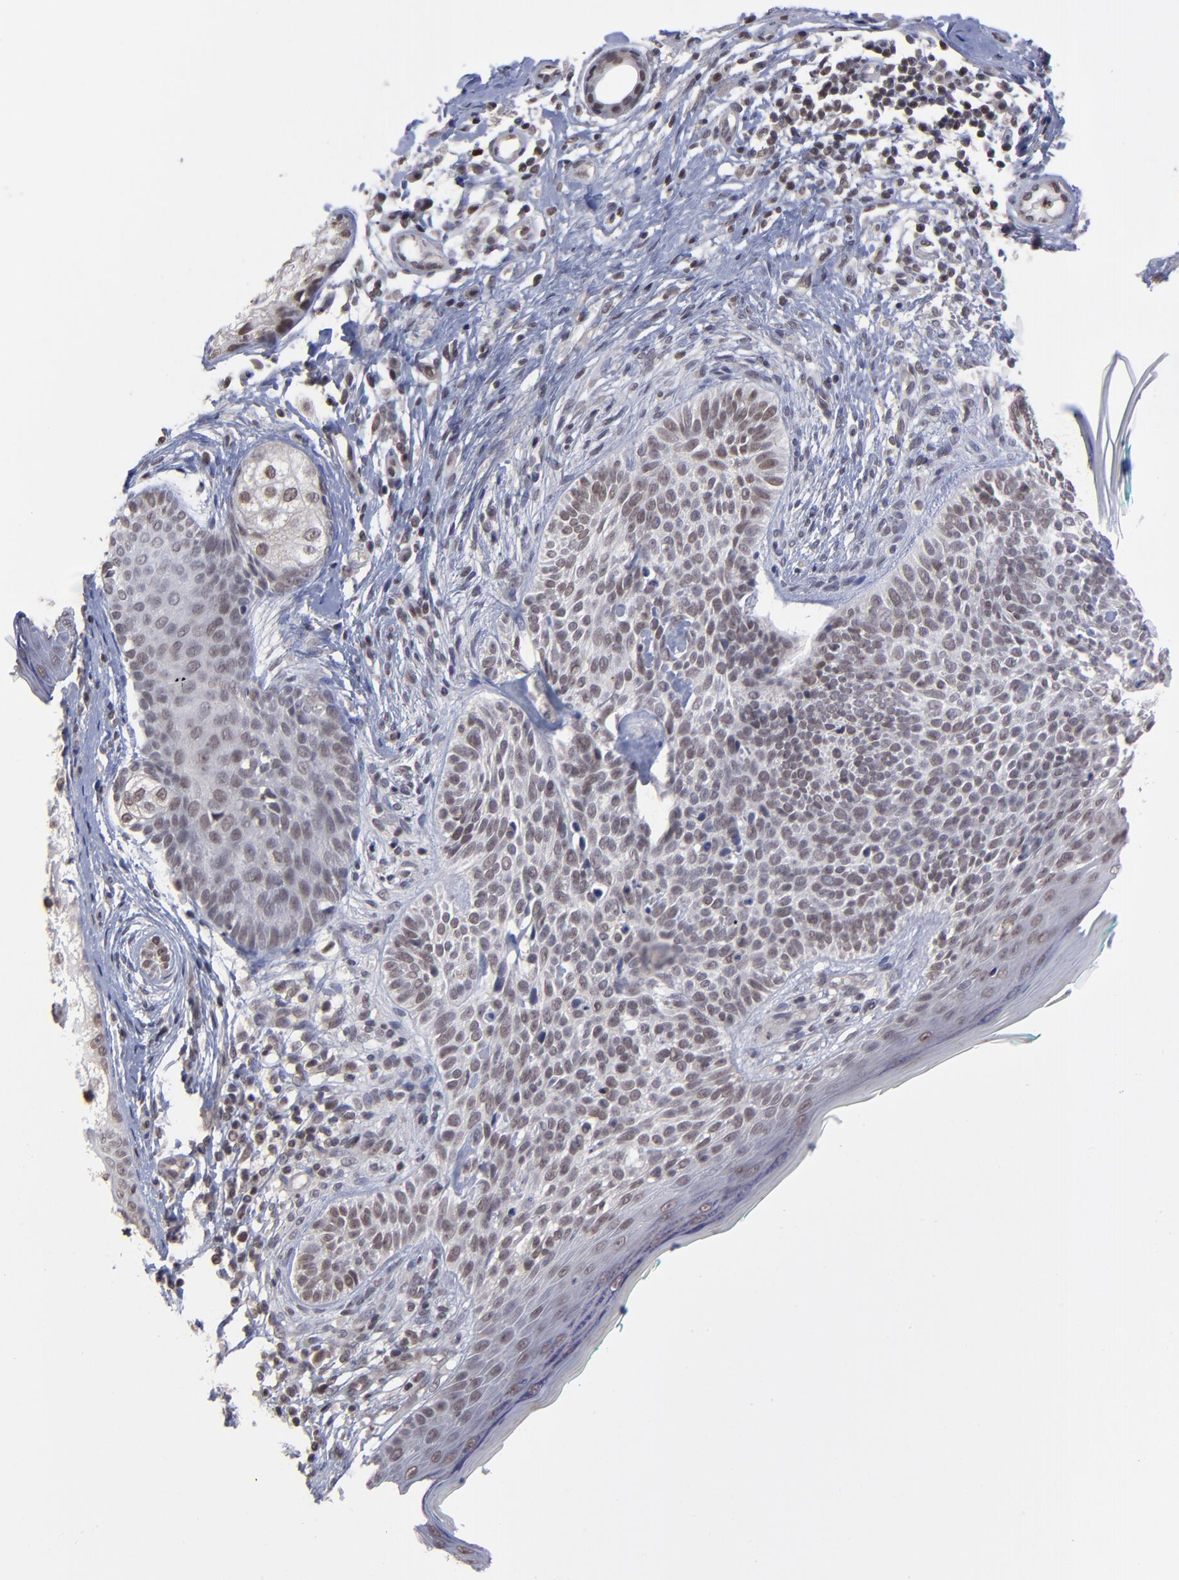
{"staining": {"intensity": "weak", "quantity": "25%-75%", "location": "nuclear"}, "tissue": "skin cancer", "cell_type": "Tumor cells", "image_type": "cancer", "snomed": [{"axis": "morphology", "description": "Normal tissue, NOS"}, {"axis": "morphology", "description": "Basal cell carcinoma"}, {"axis": "topography", "description": "Skin"}], "caption": "DAB (3,3'-diaminobenzidine) immunohistochemical staining of human basal cell carcinoma (skin) displays weak nuclear protein positivity in approximately 25%-75% of tumor cells. Nuclei are stained in blue.", "gene": "ZNF419", "patient": {"sex": "male", "age": 76}}